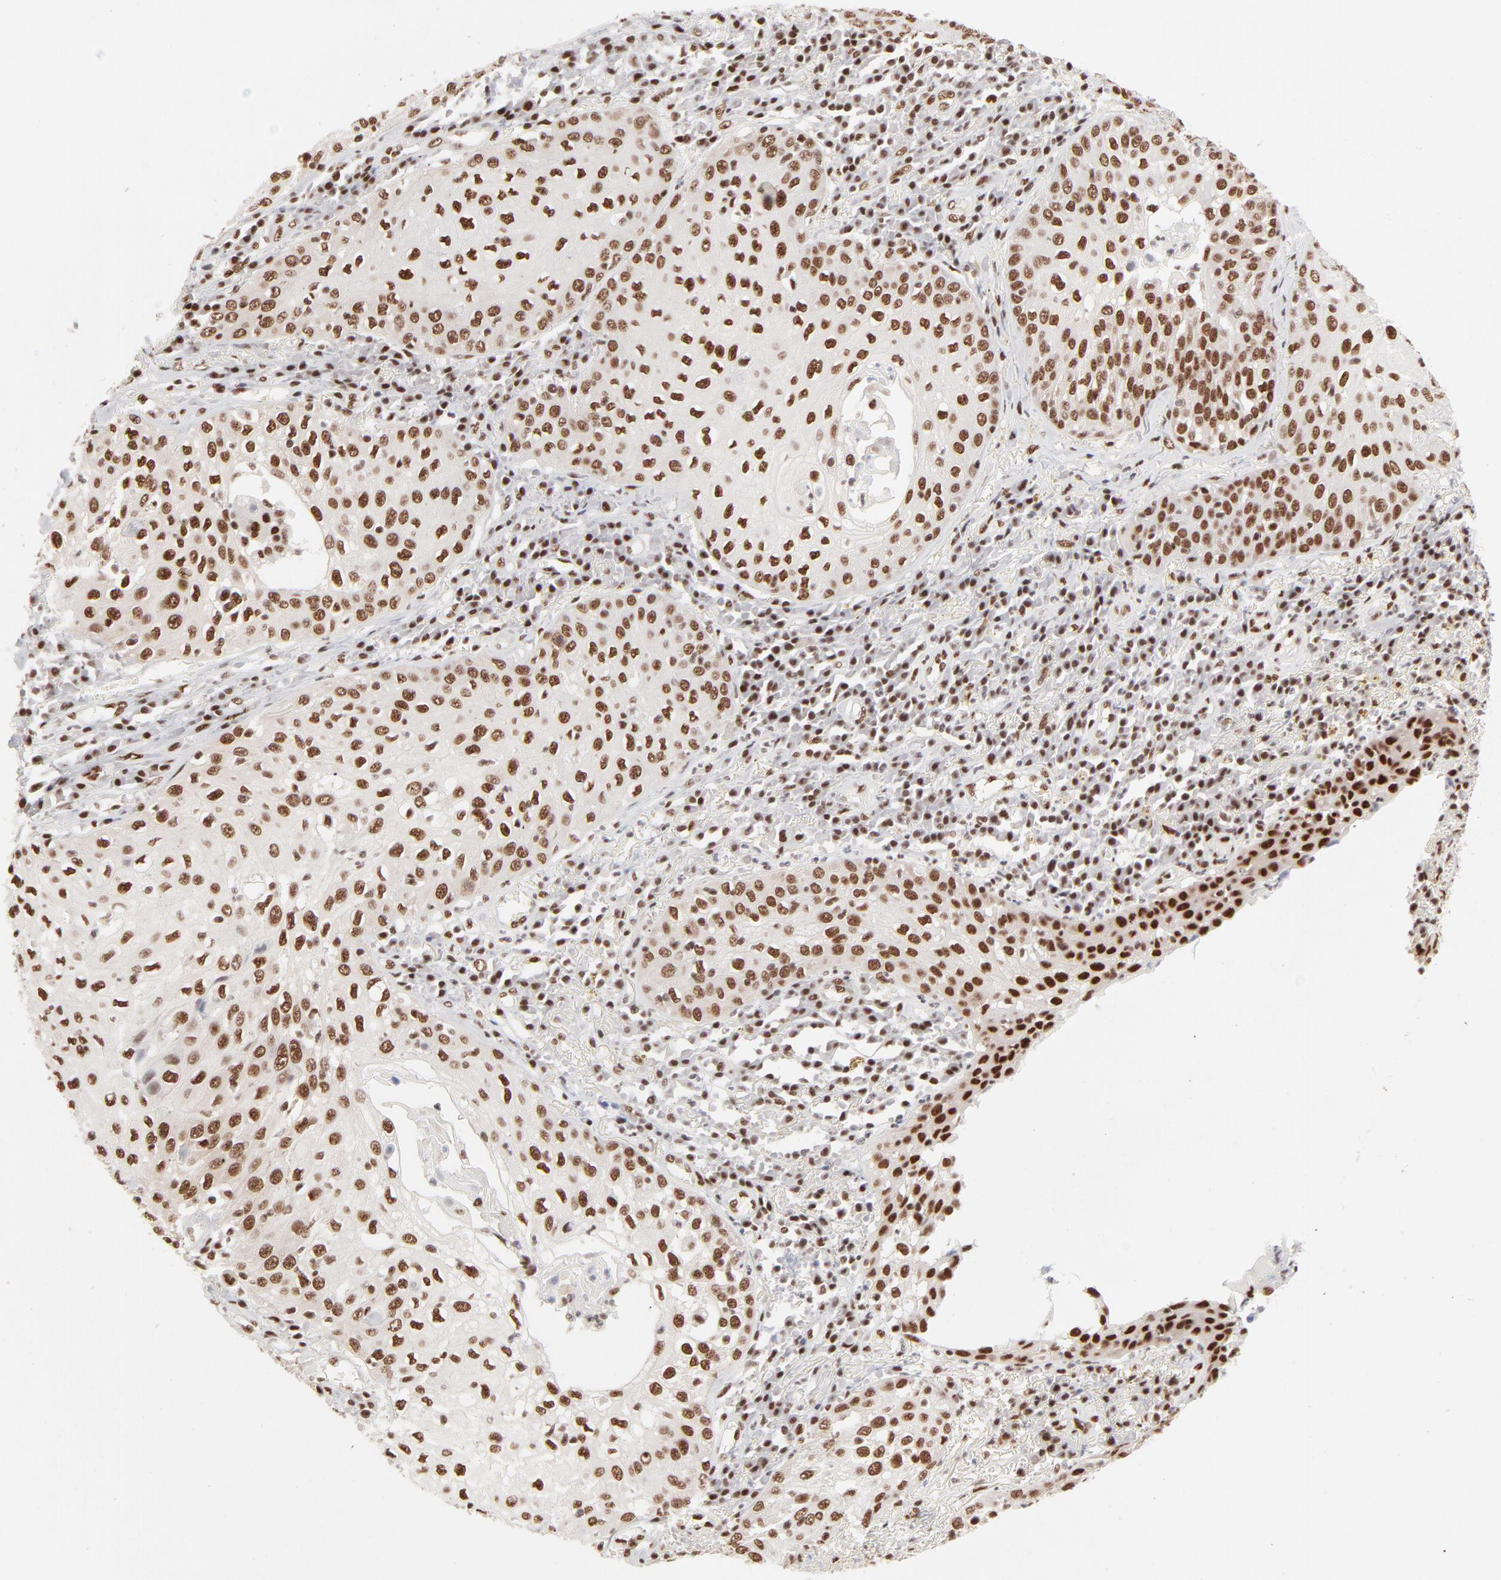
{"staining": {"intensity": "strong", "quantity": ">75%", "location": "nuclear"}, "tissue": "skin cancer", "cell_type": "Tumor cells", "image_type": "cancer", "snomed": [{"axis": "morphology", "description": "Squamous cell carcinoma, NOS"}, {"axis": "topography", "description": "Skin"}], "caption": "A photomicrograph showing strong nuclear positivity in approximately >75% of tumor cells in skin cancer (squamous cell carcinoma), as visualized by brown immunohistochemical staining.", "gene": "TARDBP", "patient": {"sex": "male", "age": 65}}